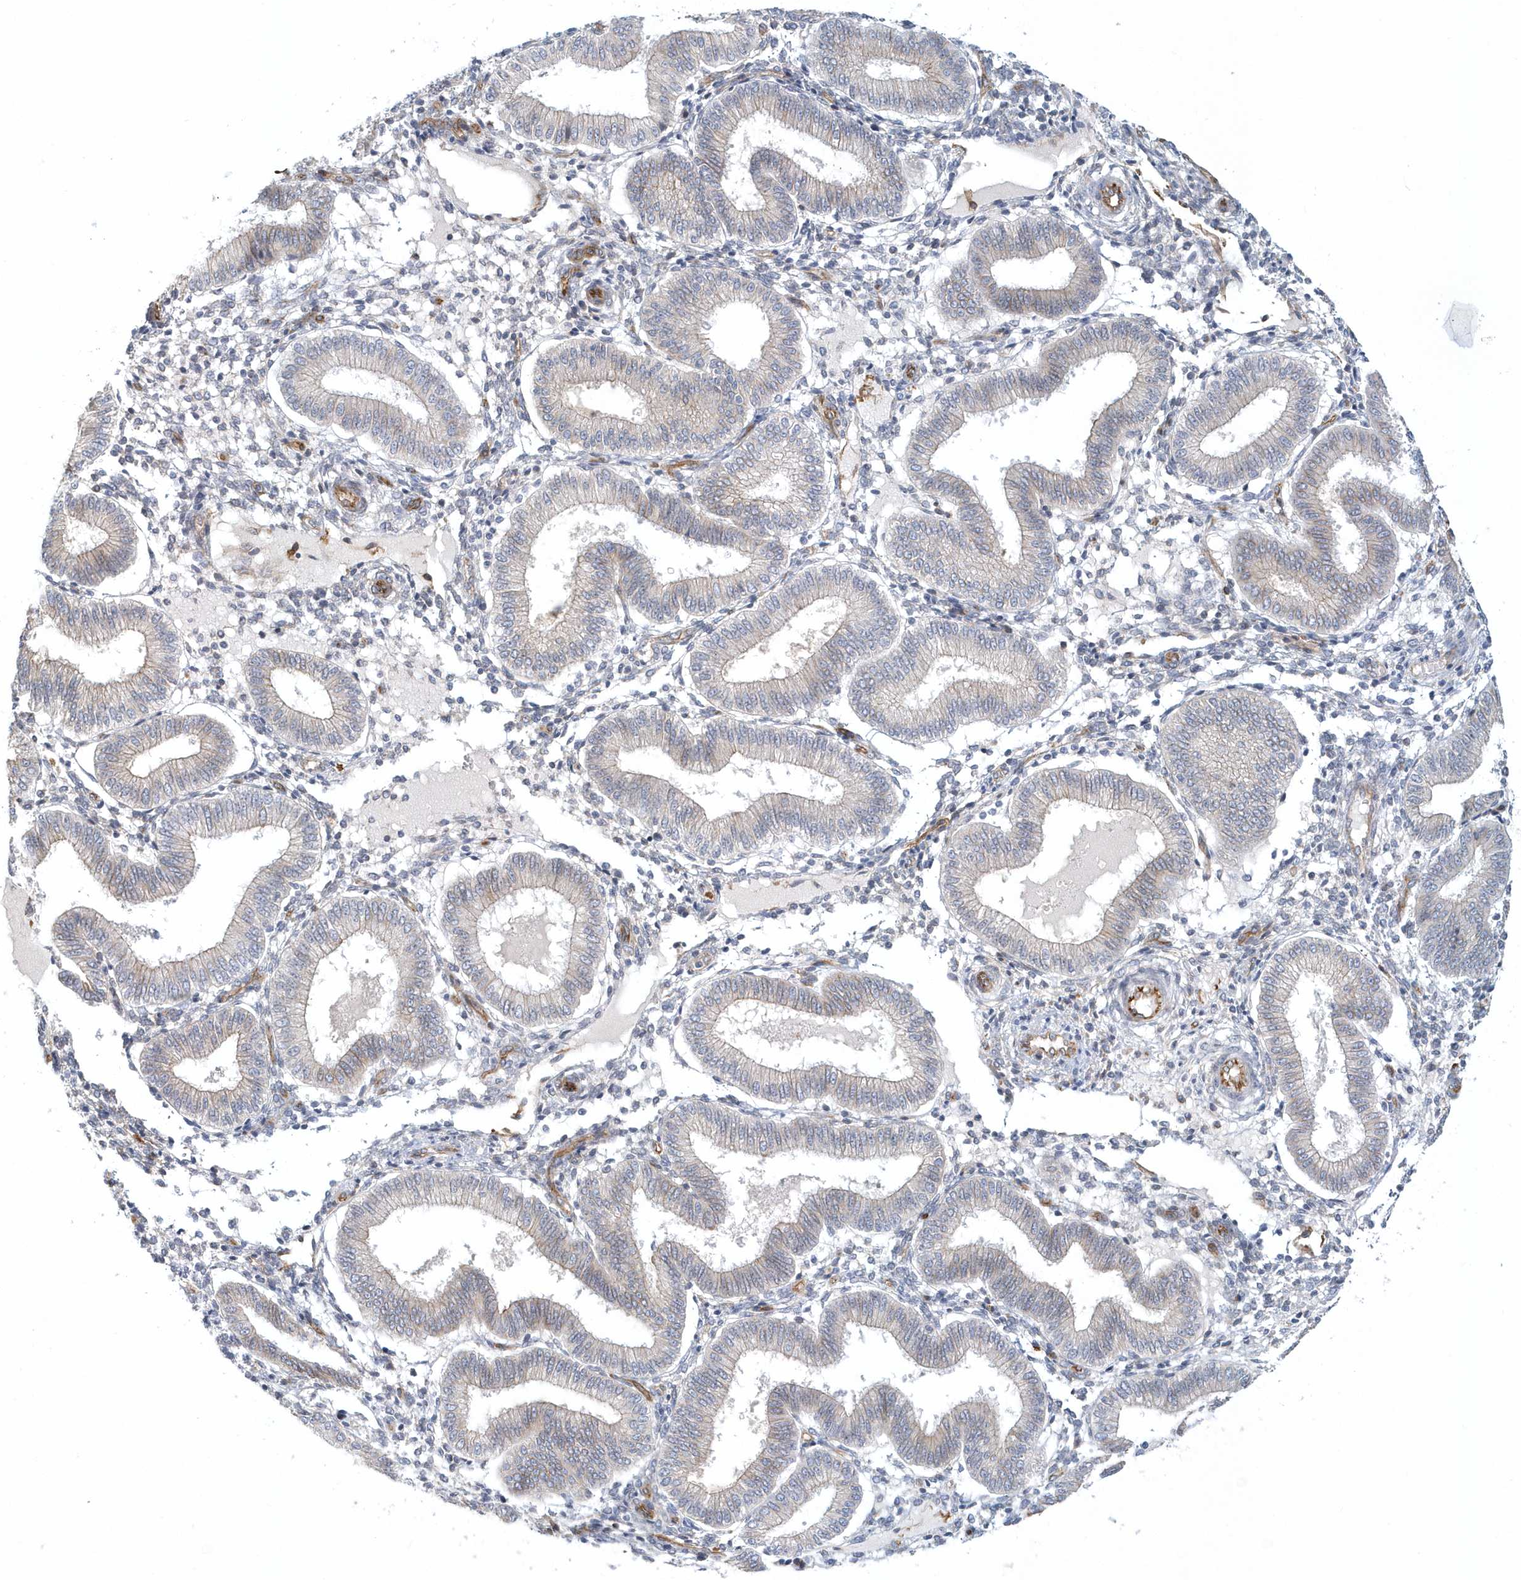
{"staining": {"intensity": "negative", "quantity": "none", "location": "none"}, "tissue": "endometrium", "cell_type": "Cells in endometrial stroma", "image_type": "normal", "snomed": [{"axis": "morphology", "description": "Normal tissue, NOS"}, {"axis": "topography", "description": "Endometrium"}], "caption": "A high-resolution micrograph shows IHC staining of unremarkable endometrium, which demonstrates no significant staining in cells in endometrial stroma.", "gene": "DNAH1", "patient": {"sex": "female", "age": 39}}